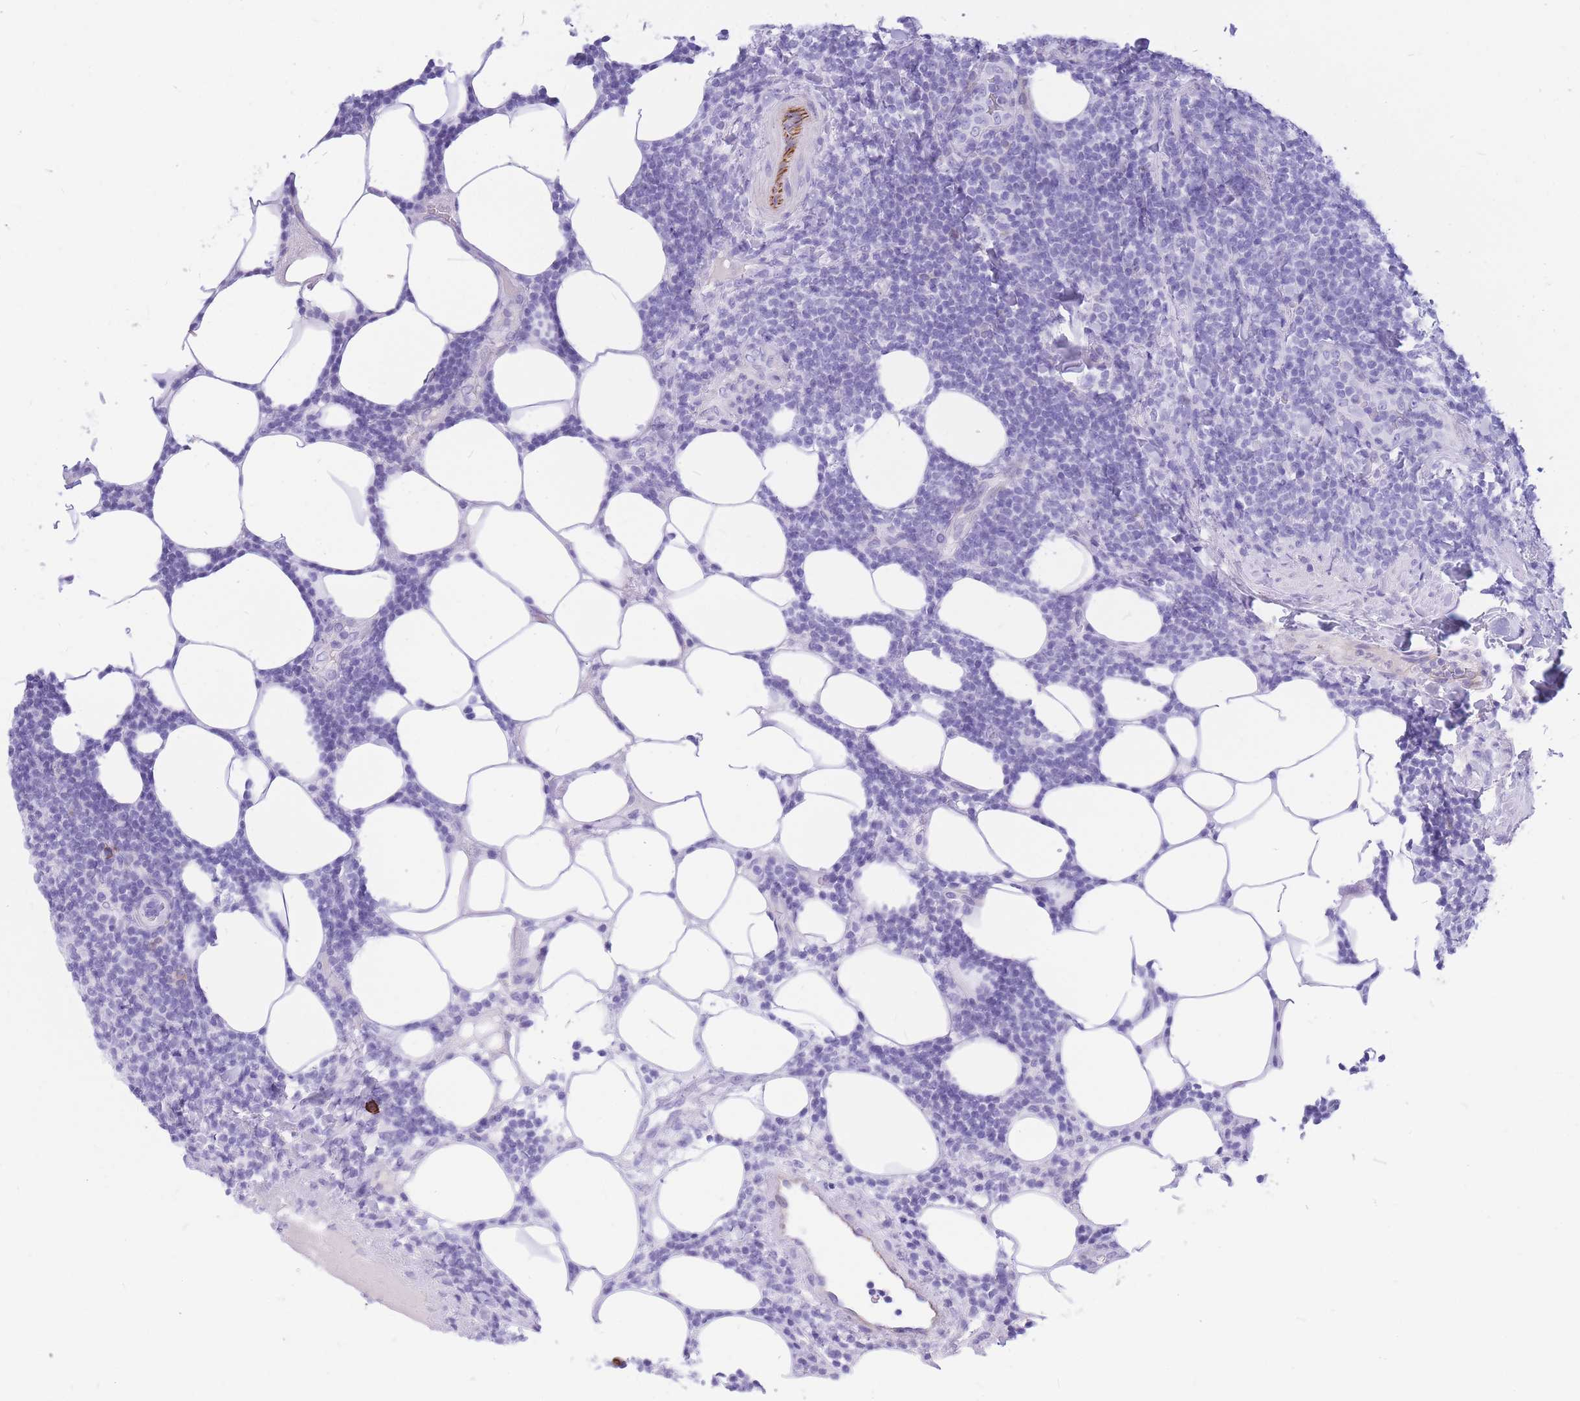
{"staining": {"intensity": "negative", "quantity": "none", "location": "none"}, "tissue": "lymphoma", "cell_type": "Tumor cells", "image_type": "cancer", "snomed": [{"axis": "morphology", "description": "Malignant lymphoma, non-Hodgkin's type, Low grade"}, {"axis": "topography", "description": "Lymph node"}], "caption": "Immunohistochemical staining of lymphoma displays no significant expression in tumor cells.", "gene": "ZFP62", "patient": {"sex": "male", "age": 66}}